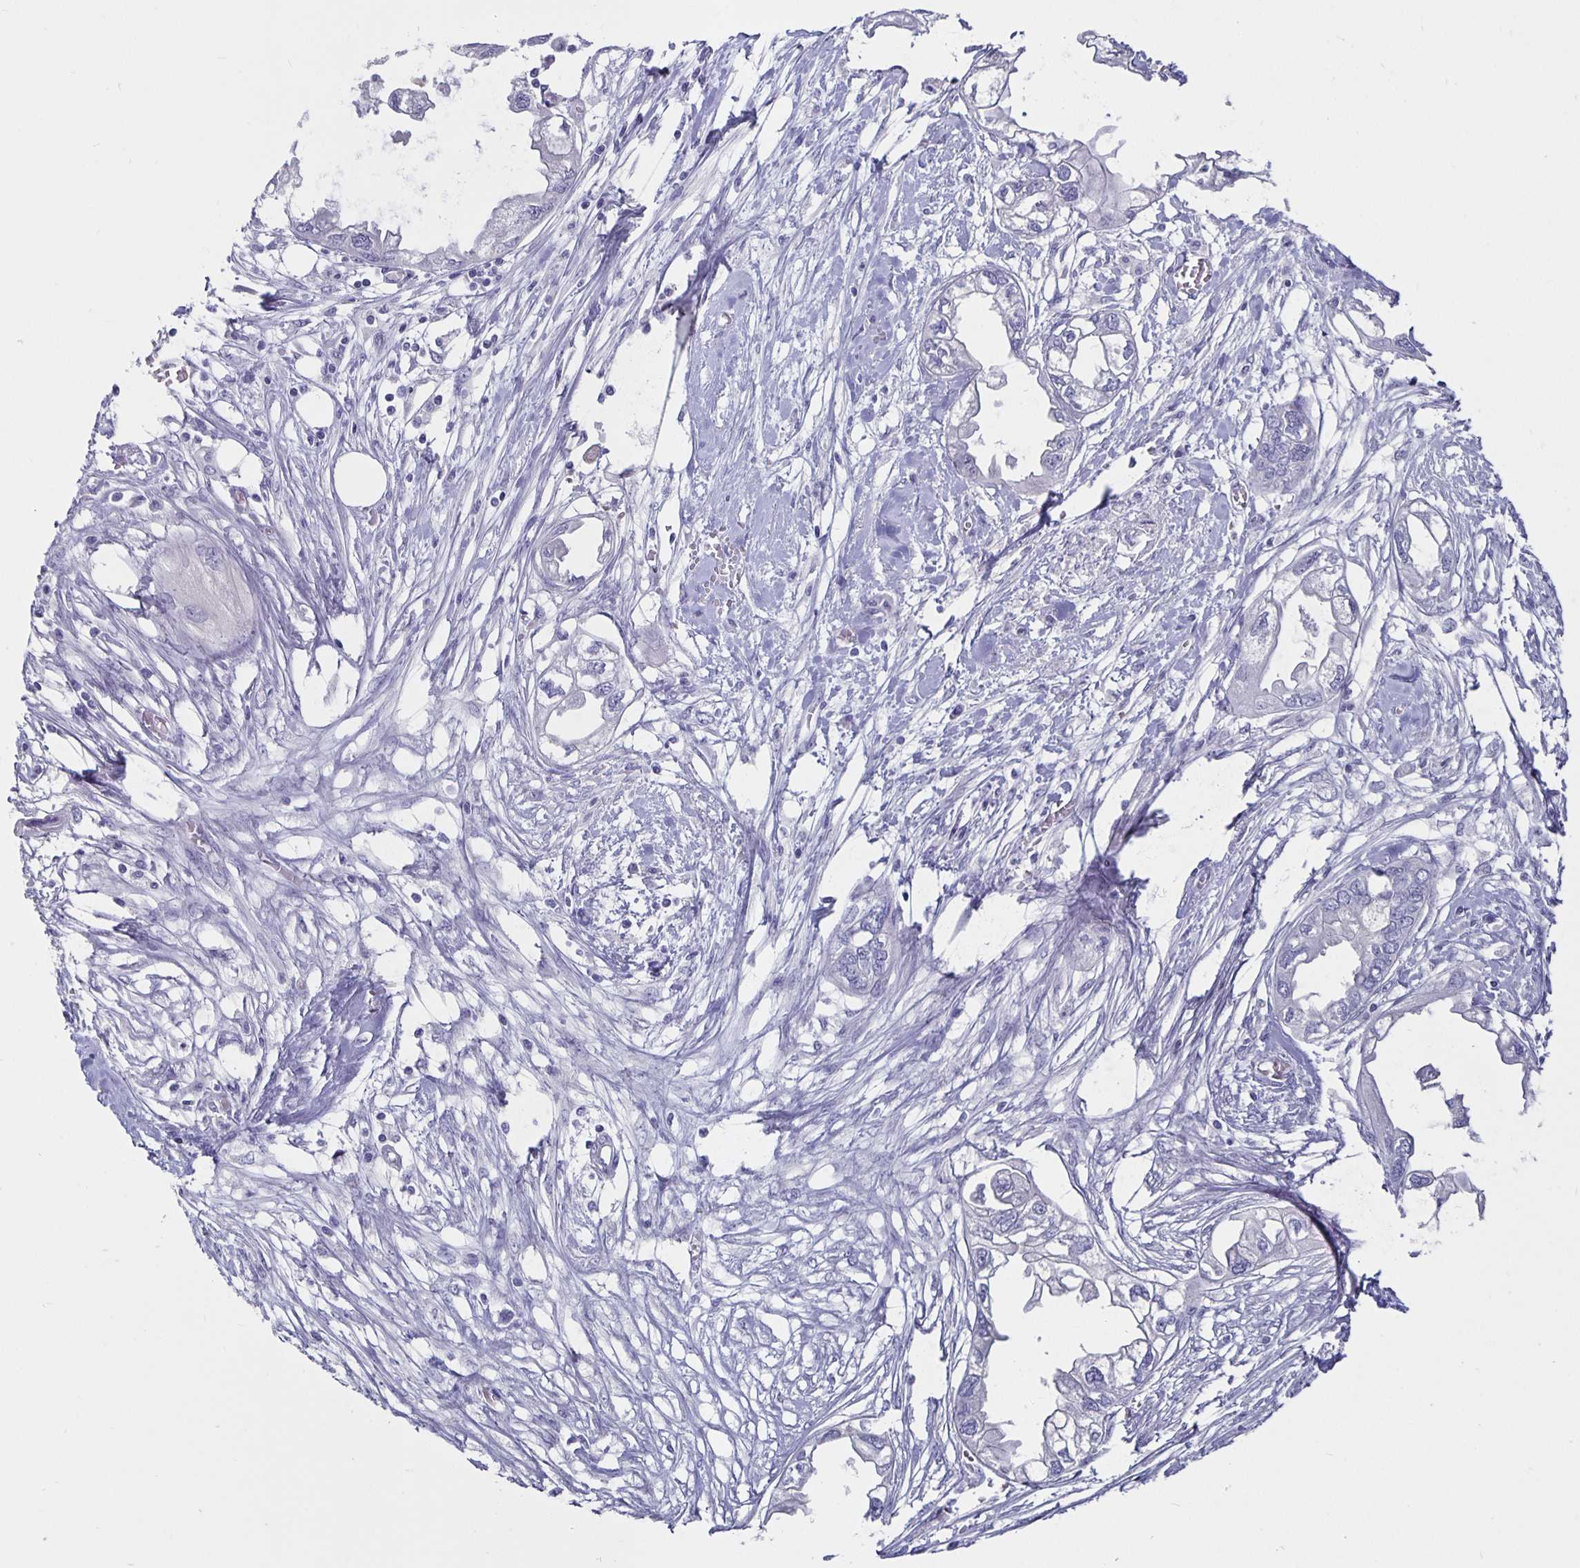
{"staining": {"intensity": "negative", "quantity": "none", "location": "none"}, "tissue": "endometrial cancer", "cell_type": "Tumor cells", "image_type": "cancer", "snomed": [{"axis": "morphology", "description": "Adenocarcinoma, NOS"}, {"axis": "morphology", "description": "Adenocarcinoma, metastatic, NOS"}, {"axis": "topography", "description": "Adipose tissue"}, {"axis": "topography", "description": "Endometrium"}], "caption": "Human endometrial cancer (adenocarcinoma) stained for a protein using IHC reveals no expression in tumor cells.", "gene": "ODF3B", "patient": {"sex": "female", "age": 67}}